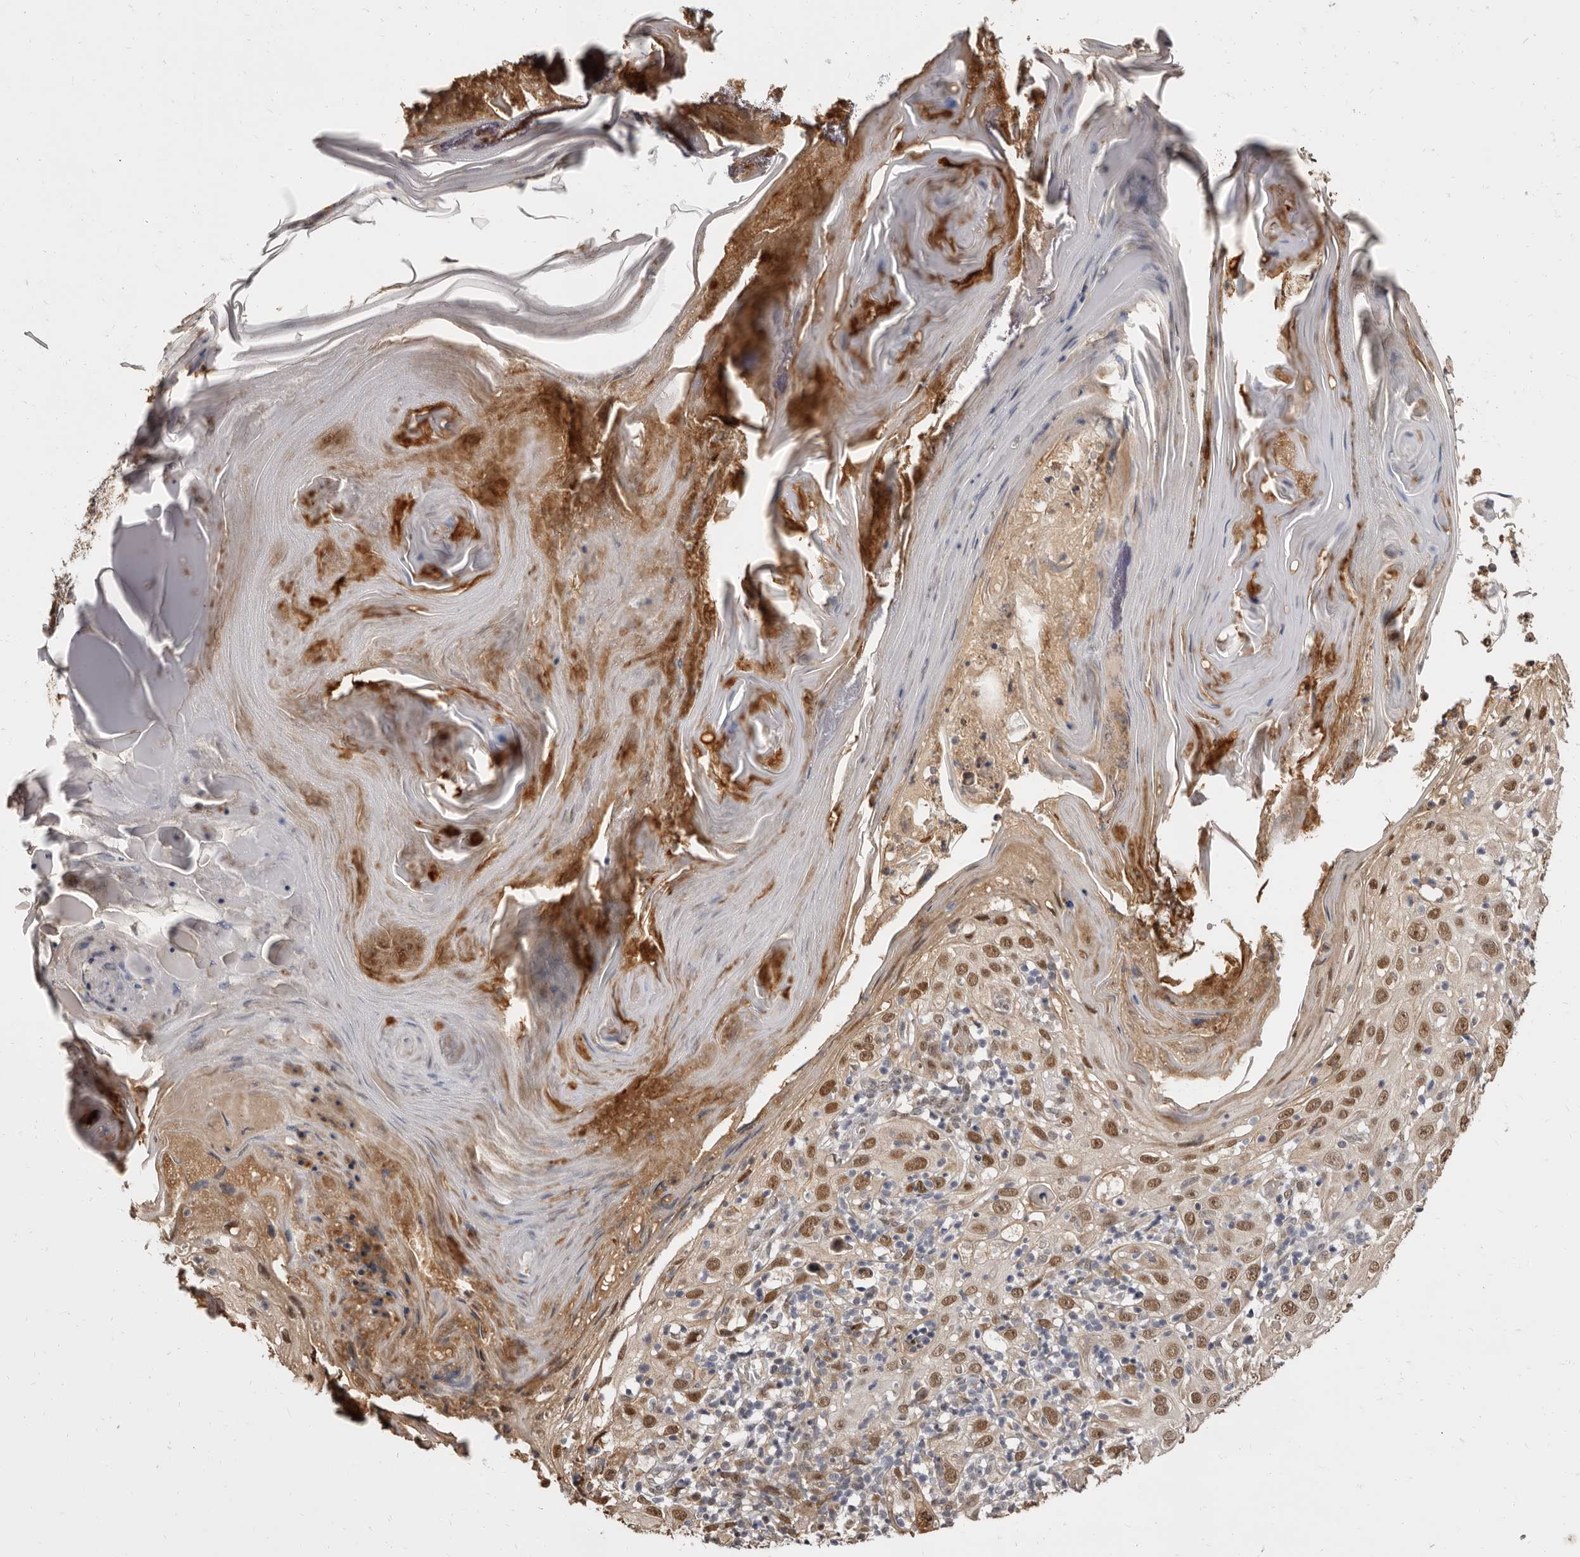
{"staining": {"intensity": "moderate", "quantity": ">75%", "location": "nuclear"}, "tissue": "skin cancer", "cell_type": "Tumor cells", "image_type": "cancer", "snomed": [{"axis": "morphology", "description": "Squamous cell carcinoma, NOS"}, {"axis": "topography", "description": "Skin"}], "caption": "A brown stain highlights moderate nuclear positivity of a protein in human skin cancer (squamous cell carcinoma) tumor cells.", "gene": "ZNF326", "patient": {"sex": "female", "age": 88}}